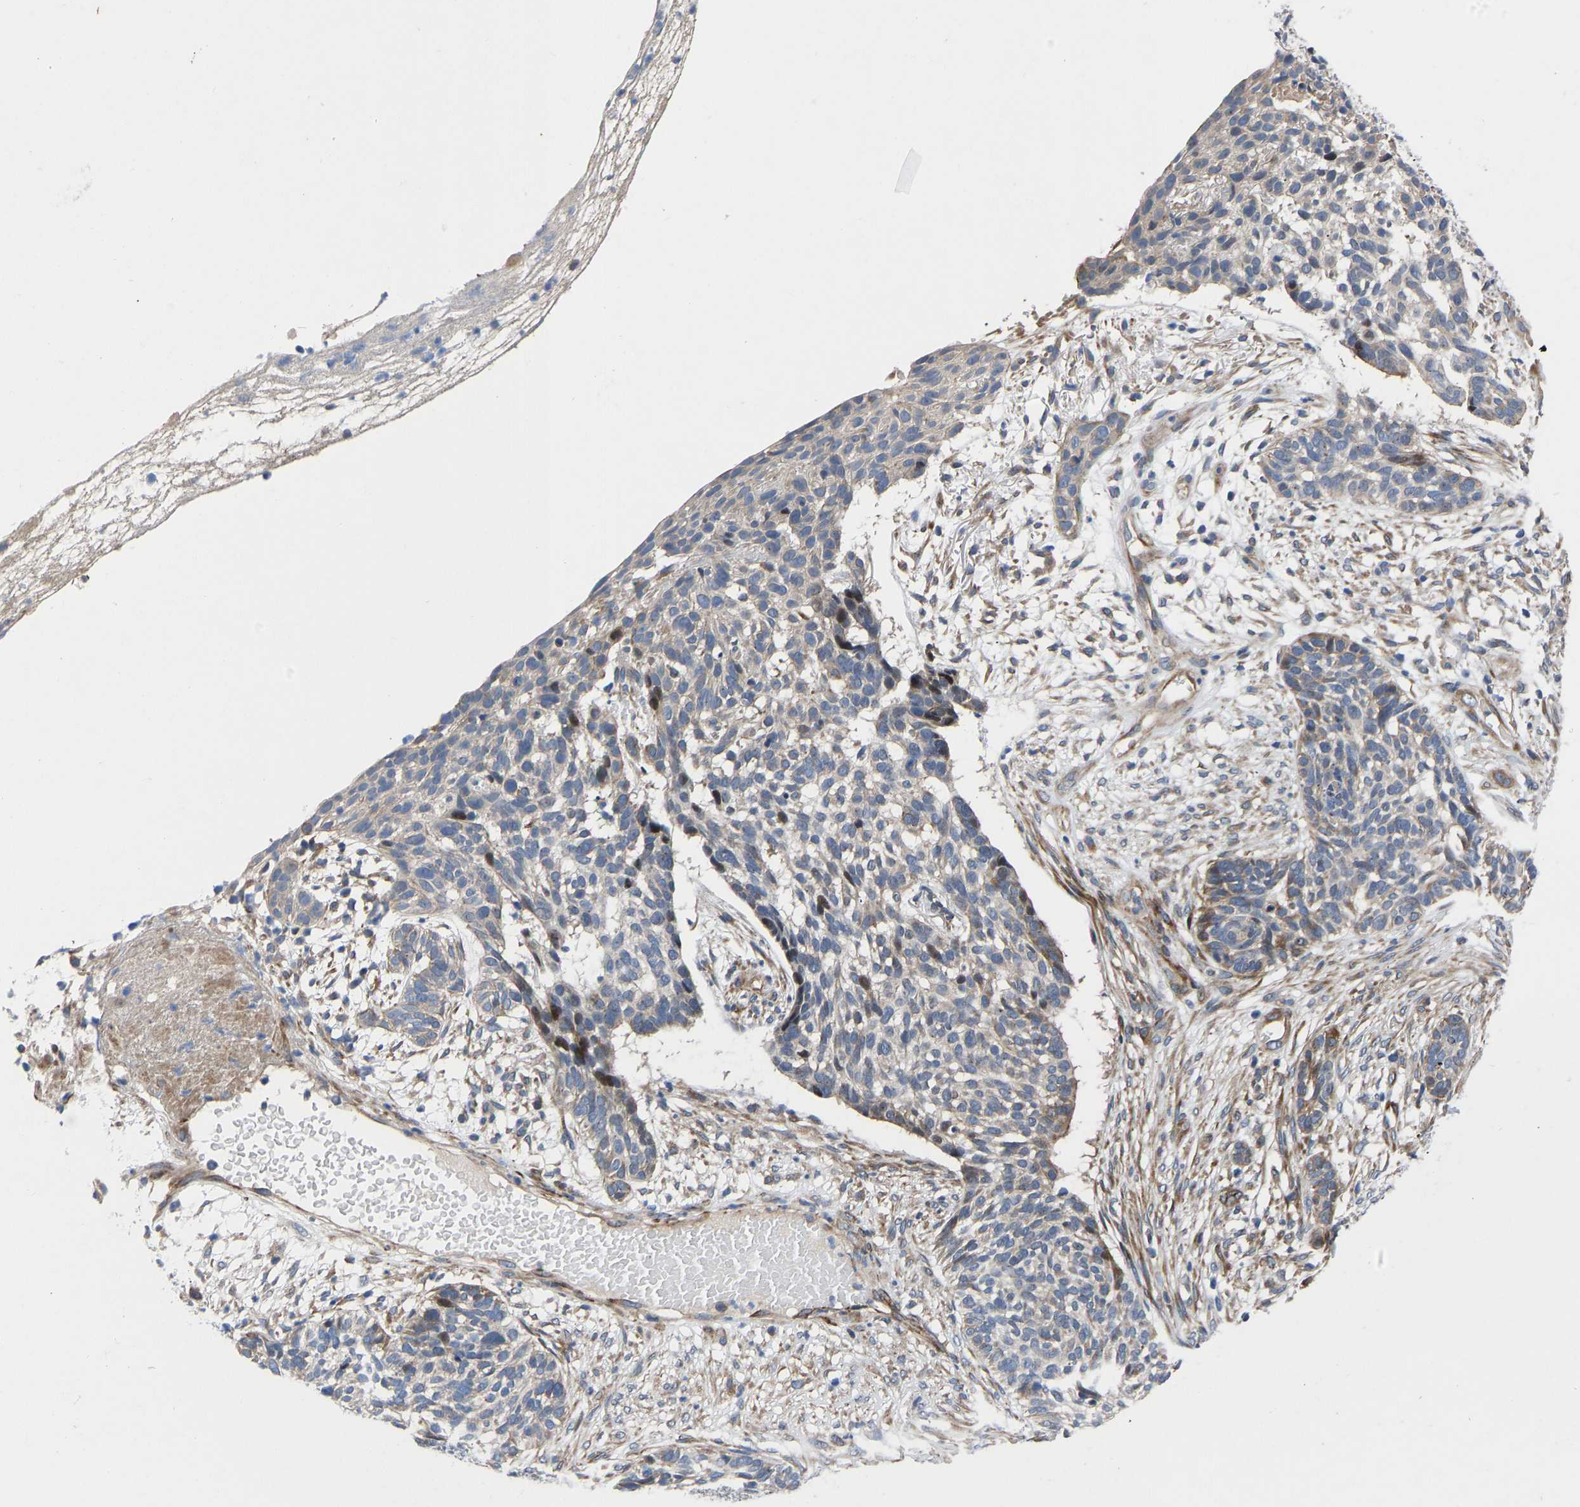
{"staining": {"intensity": "weak", "quantity": "<25%", "location": "cytoplasmic/membranous"}, "tissue": "skin cancer", "cell_type": "Tumor cells", "image_type": "cancer", "snomed": [{"axis": "morphology", "description": "Basal cell carcinoma"}, {"axis": "topography", "description": "Skin"}], "caption": "This micrograph is of skin basal cell carcinoma stained with IHC to label a protein in brown with the nuclei are counter-stained blue. There is no staining in tumor cells. (DAB (3,3'-diaminobenzidine) IHC visualized using brightfield microscopy, high magnification).", "gene": "TMEM38B", "patient": {"sex": "male", "age": 85}}